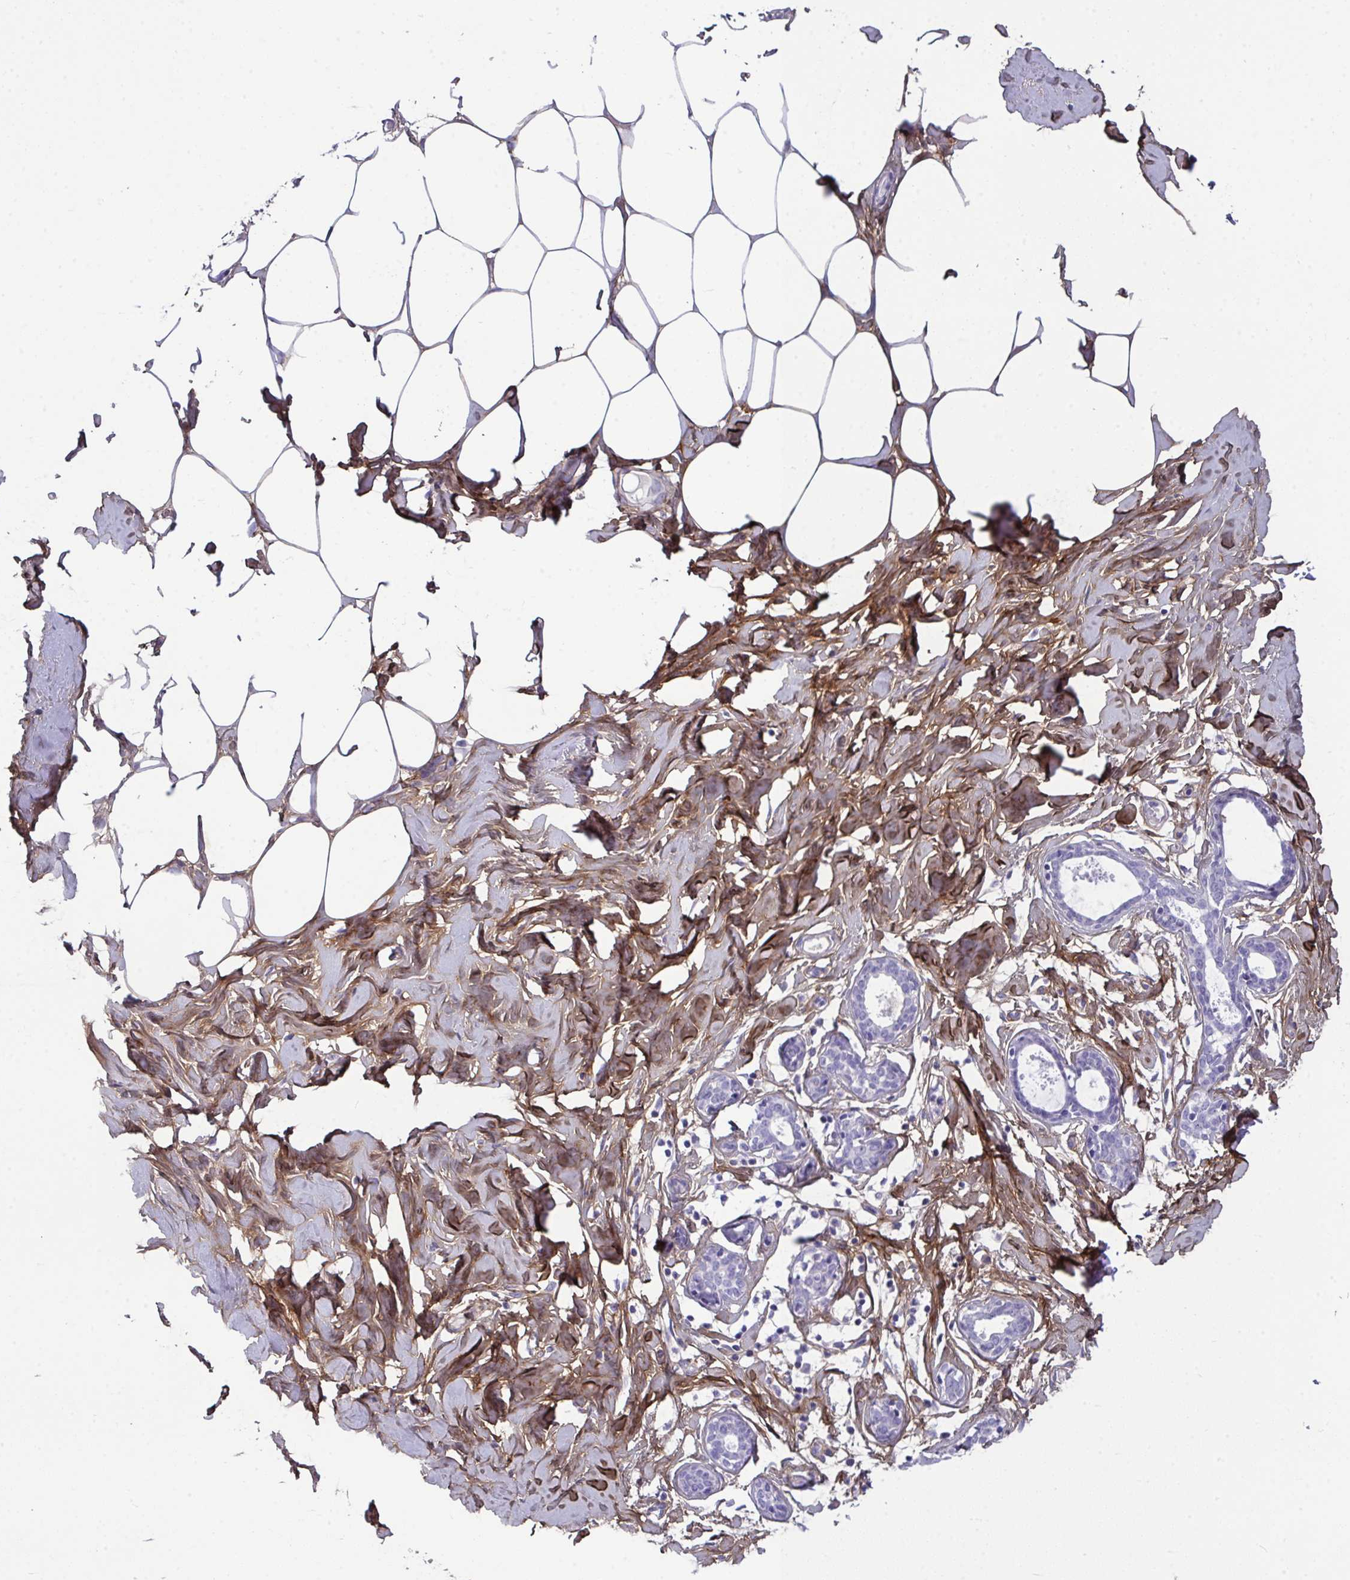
{"staining": {"intensity": "weak", "quantity": "<25%", "location": "cytoplasmic/membranous"}, "tissue": "breast", "cell_type": "Adipocytes", "image_type": "normal", "snomed": [{"axis": "morphology", "description": "Normal tissue, NOS"}, {"axis": "topography", "description": "Breast"}], "caption": "Immunohistochemistry histopathology image of benign breast: human breast stained with DAB (3,3'-diaminobenzidine) exhibits no significant protein expression in adipocytes. (Immunohistochemistry (ihc), brightfield microscopy, high magnification).", "gene": "LHFPL6", "patient": {"sex": "female", "age": 27}}